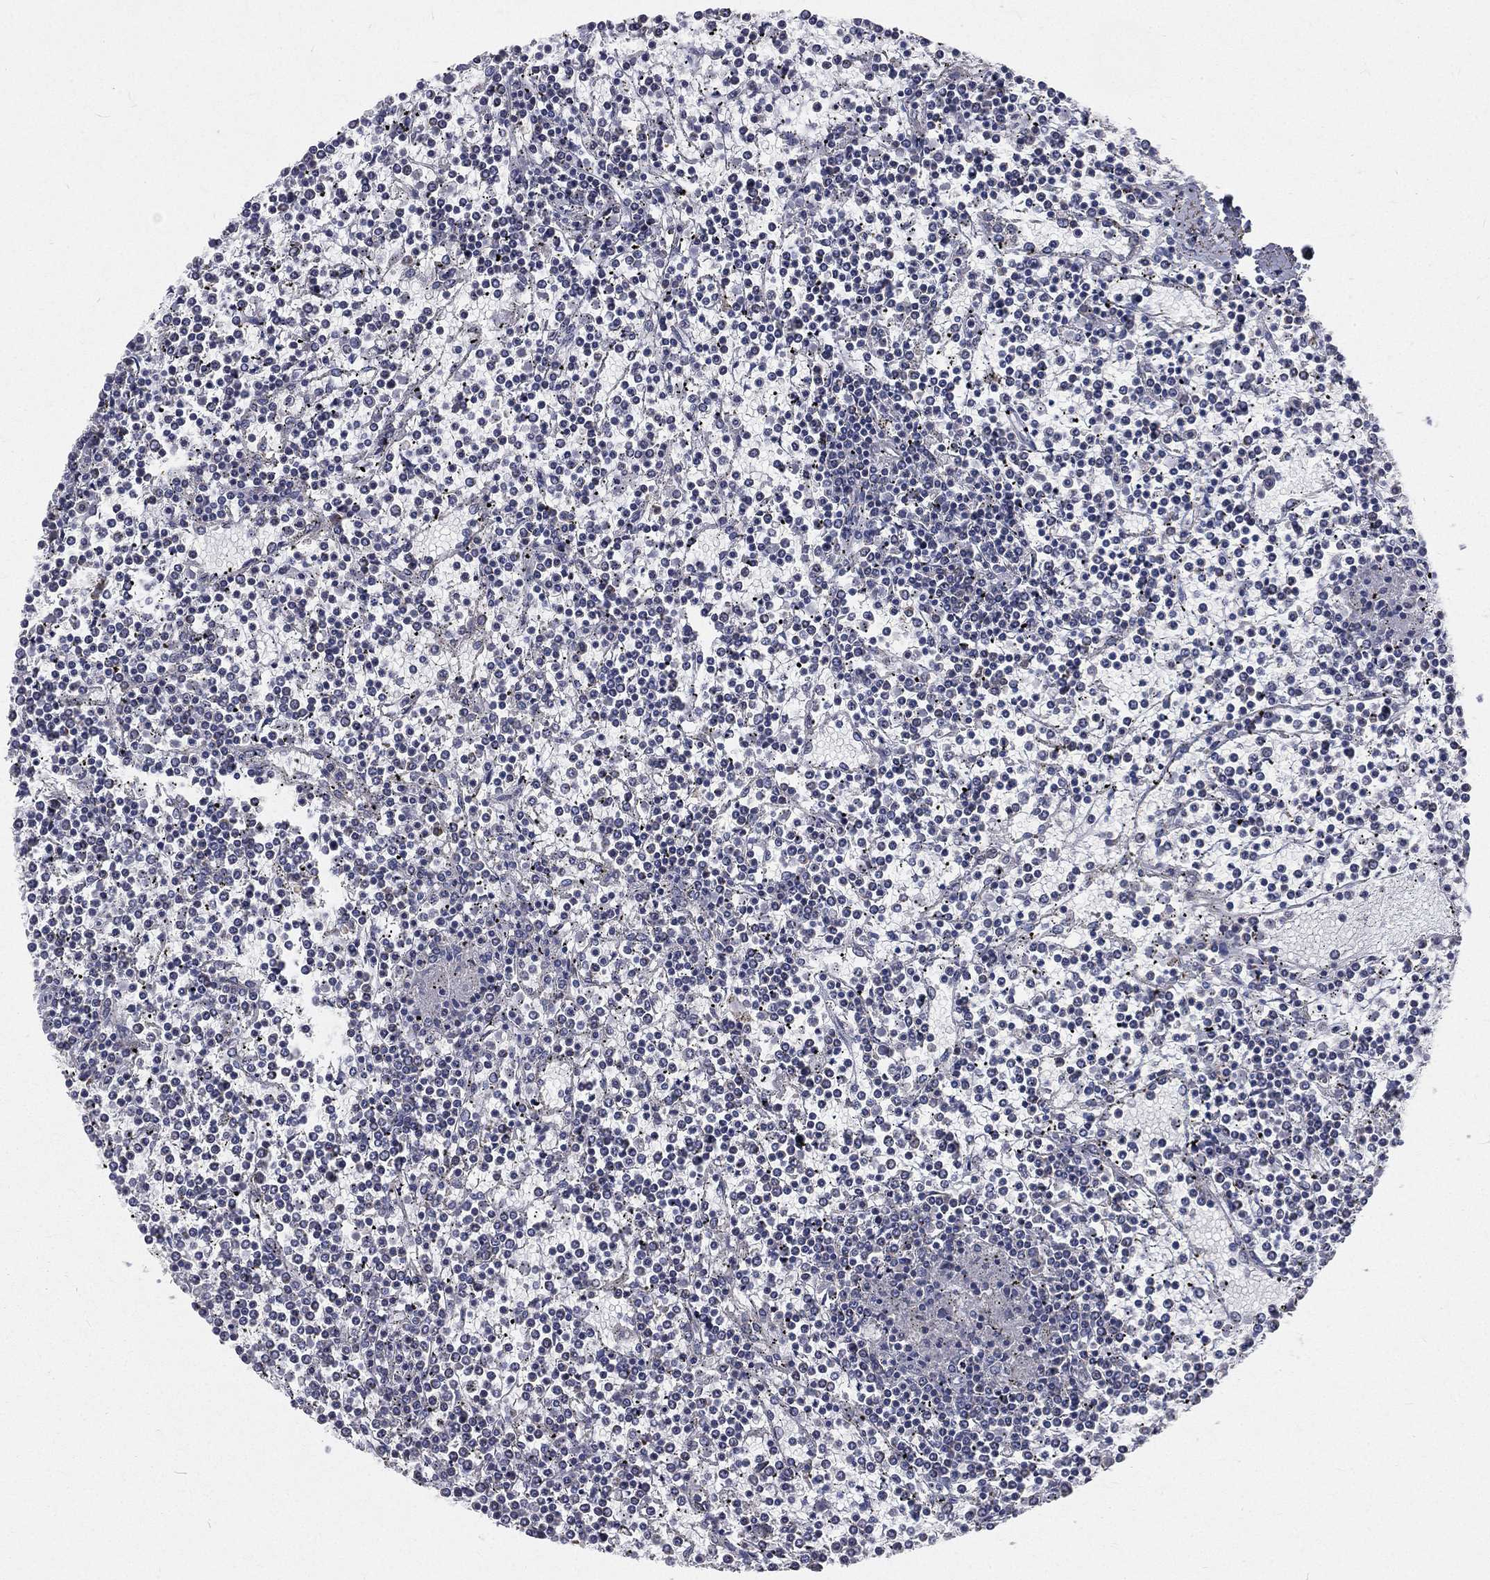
{"staining": {"intensity": "negative", "quantity": "none", "location": "none"}, "tissue": "lymphoma", "cell_type": "Tumor cells", "image_type": "cancer", "snomed": [{"axis": "morphology", "description": "Malignant lymphoma, non-Hodgkin's type, Low grade"}, {"axis": "topography", "description": "Spleen"}], "caption": "There is no significant staining in tumor cells of lymphoma.", "gene": "HADH", "patient": {"sex": "female", "age": 19}}